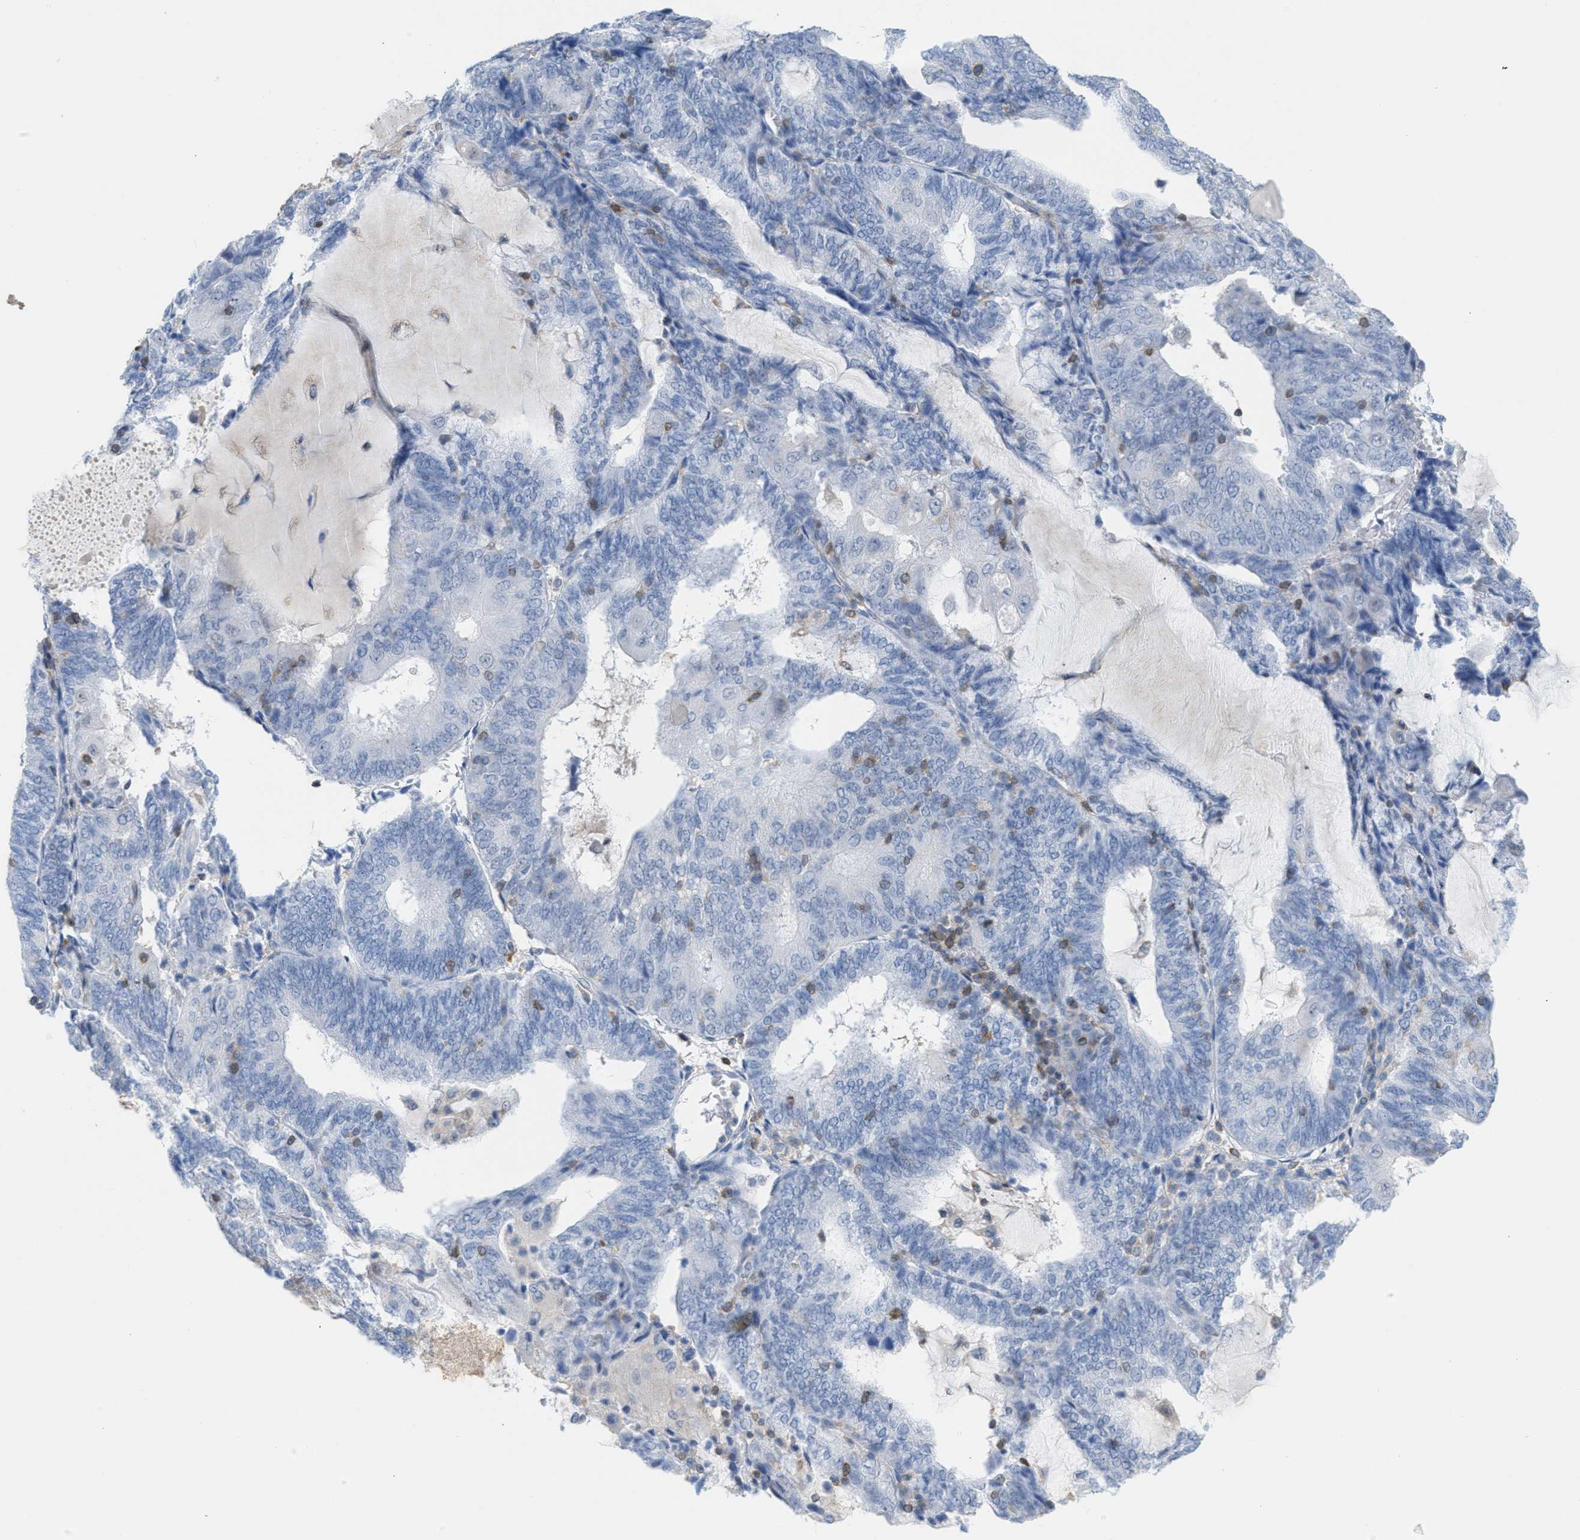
{"staining": {"intensity": "negative", "quantity": "none", "location": "none"}, "tissue": "endometrial cancer", "cell_type": "Tumor cells", "image_type": "cancer", "snomed": [{"axis": "morphology", "description": "Adenocarcinoma, NOS"}, {"axis": "topography", "description": "Endometrium"}], "caption": "Protein analysis of endometrial cancer displays no significant expression in tumor cells.", "gene": "IL16", "patient": {"sex": "female", "age": 81}}